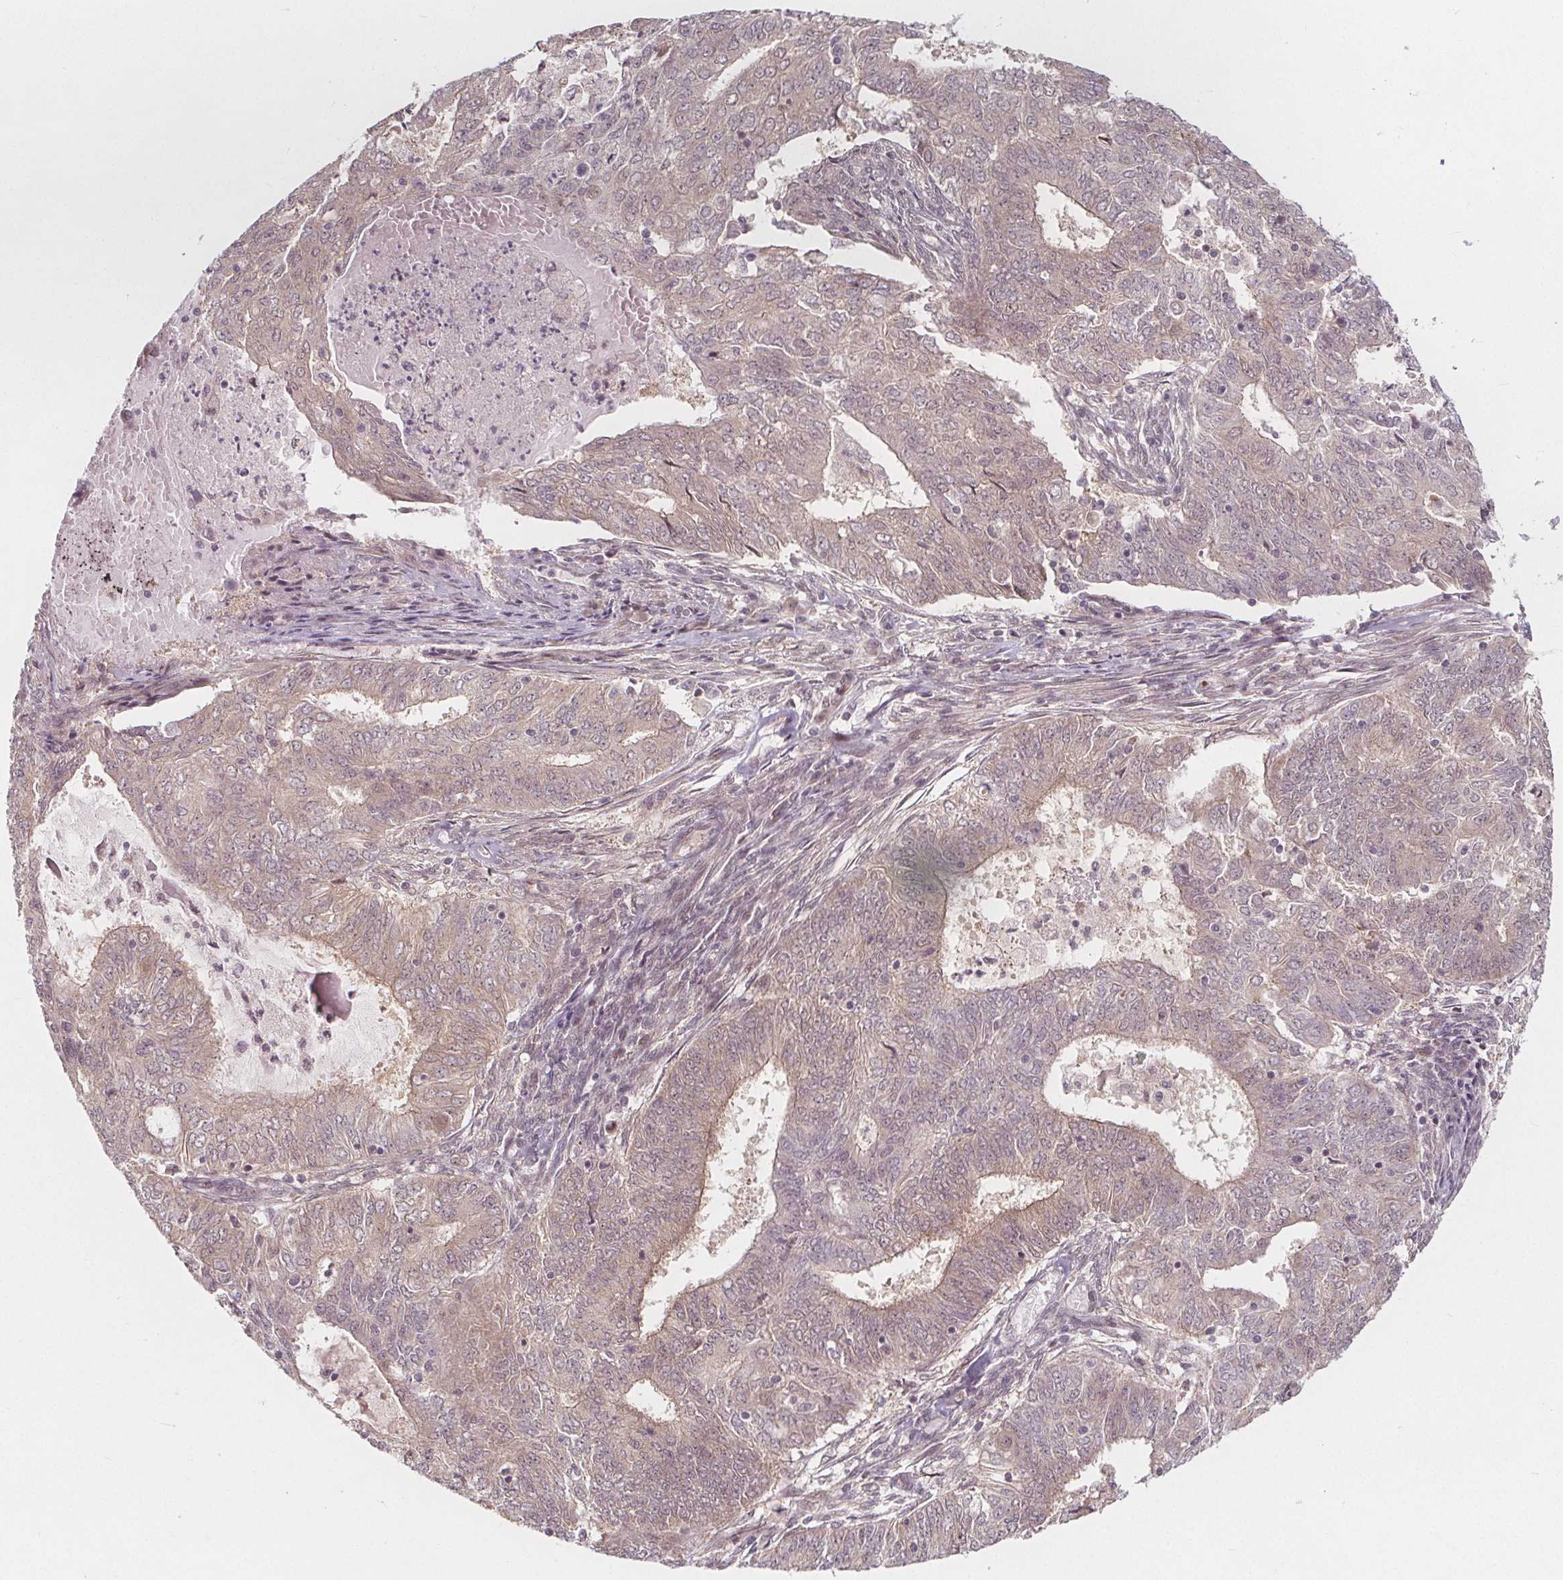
{"staining": {"intensity": "moderate", "quantity": "25%-75%", "location": "cytoplasmic/membranous"}, "tissue": "endometrial cancer", "cell_type": "Tumor cells", "image_type": "cancer", "snomed": [{"axis": "morphology", "description": "Adenocarcinoma, NOS"}, {"axis": "topography", "description": "Endometrium"}], "caption": "IHC micrograph of neoplastic tissue: human adenocarcinoma (endometrial) stained using immunohistochemistry exhibits medium levels of moderate protein expression localized specifically in the cytoplasmic/membranous of tumor cells, appearing as a cytoplasmic/membranous brown color.", "gene": "AKT1S1", "patient": {"sex": "female", "age": 62}}